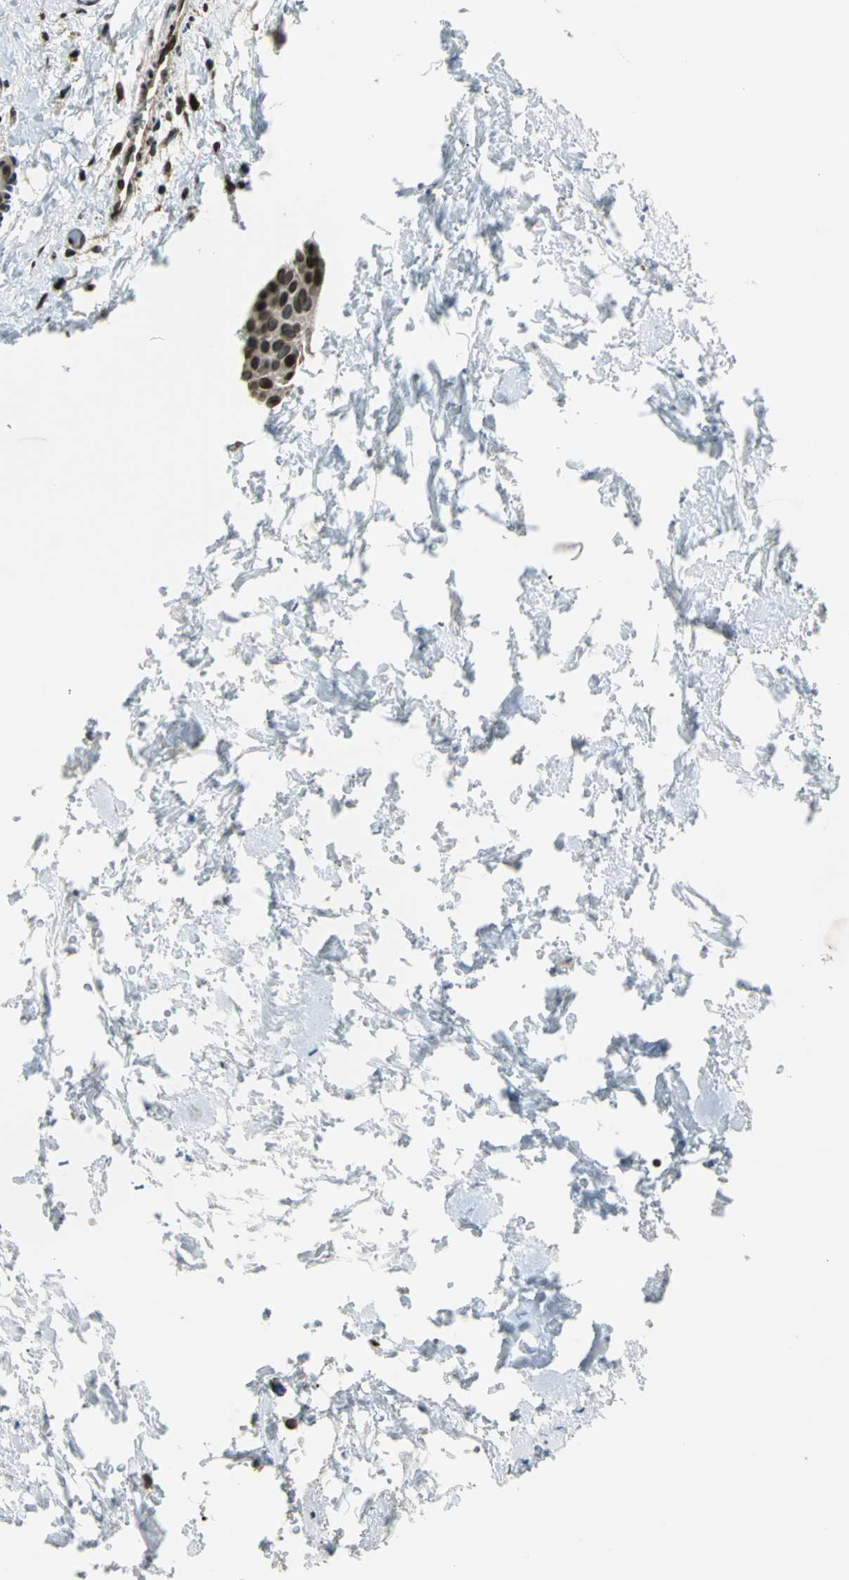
{"staining": {"intensity": "moderate", "quantity": ">75%", "location": "cytoplasmic/membranous,nuclear"}, "tissue": "urothelial cancer", "cell_type": "Tumor cells", "image_type": "cancer", "snomed": [{"axis": "morphology", "description": "Urothelial carcinoma, Low grade"}, {"axis": "topography", "description": "Urinary bladder"}], "caption": "Tumor cells exhibit moderate cytoplasmic/membranous and nuclear expression in approximately >75% of cells in low-grade urothelial carcinoma.", "gene": "BRIP1", "patient": {"sex": "female", "age": 60}}